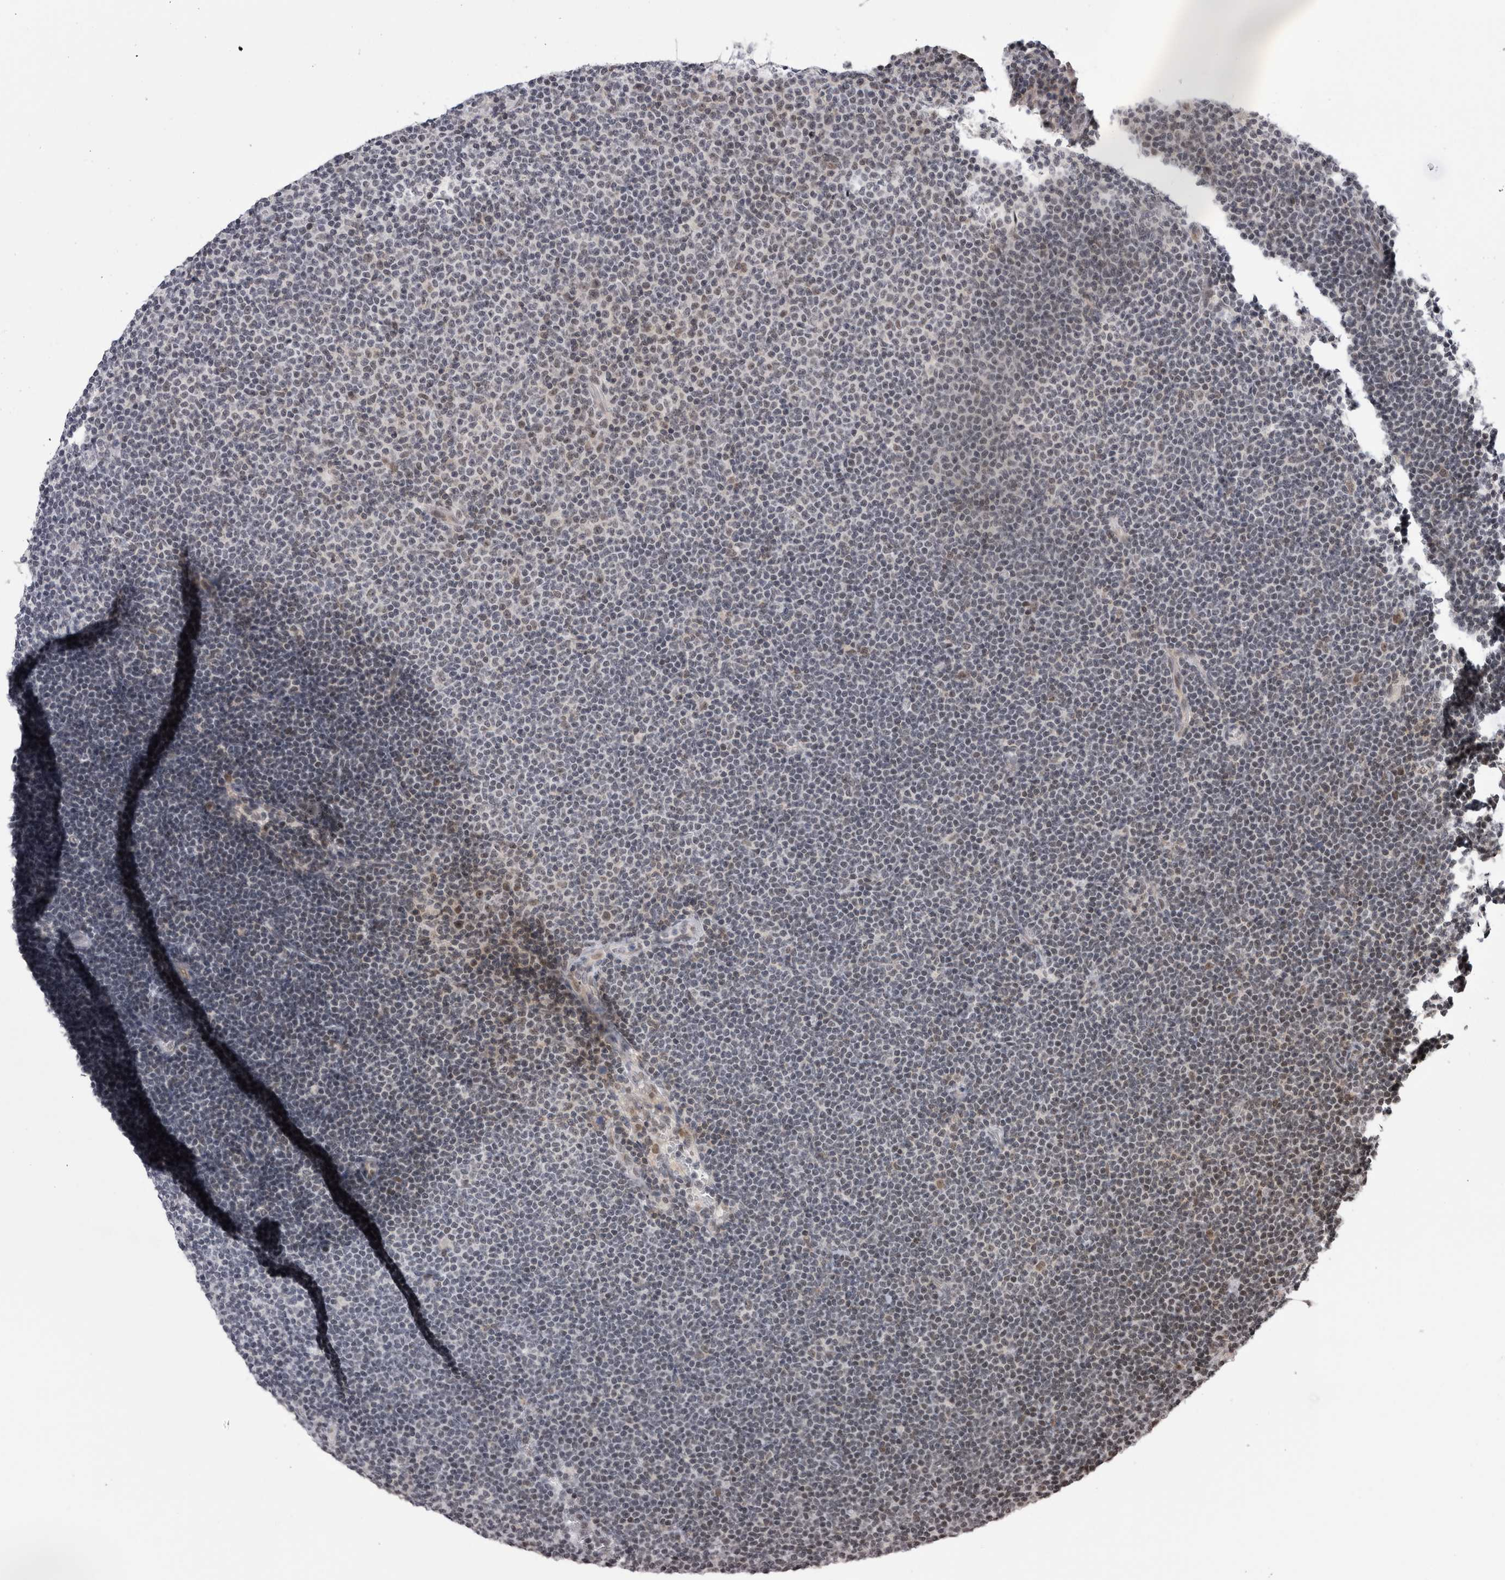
{"staining": {"intensity": "negative", "quantity": "none", "location": "none"}, "tissue": "lymphoma", "cell_type": "Tumor cells", "image_type": "cancer", "snomed": [{"axis": "morphology", "description": "Malignant lymphoma, non-Hodgkin's type, Low grade"}, {"axis": "topography", "description": "Lymph node"}], "caption": "Human low-grade malignant lymphoma, non-Hodgkin's type stained for a protein using immunohistochemistry shows no expression in tumor cells.", "gene": "ZBTB11", "patient": {"sex": "female", "age": 53}}